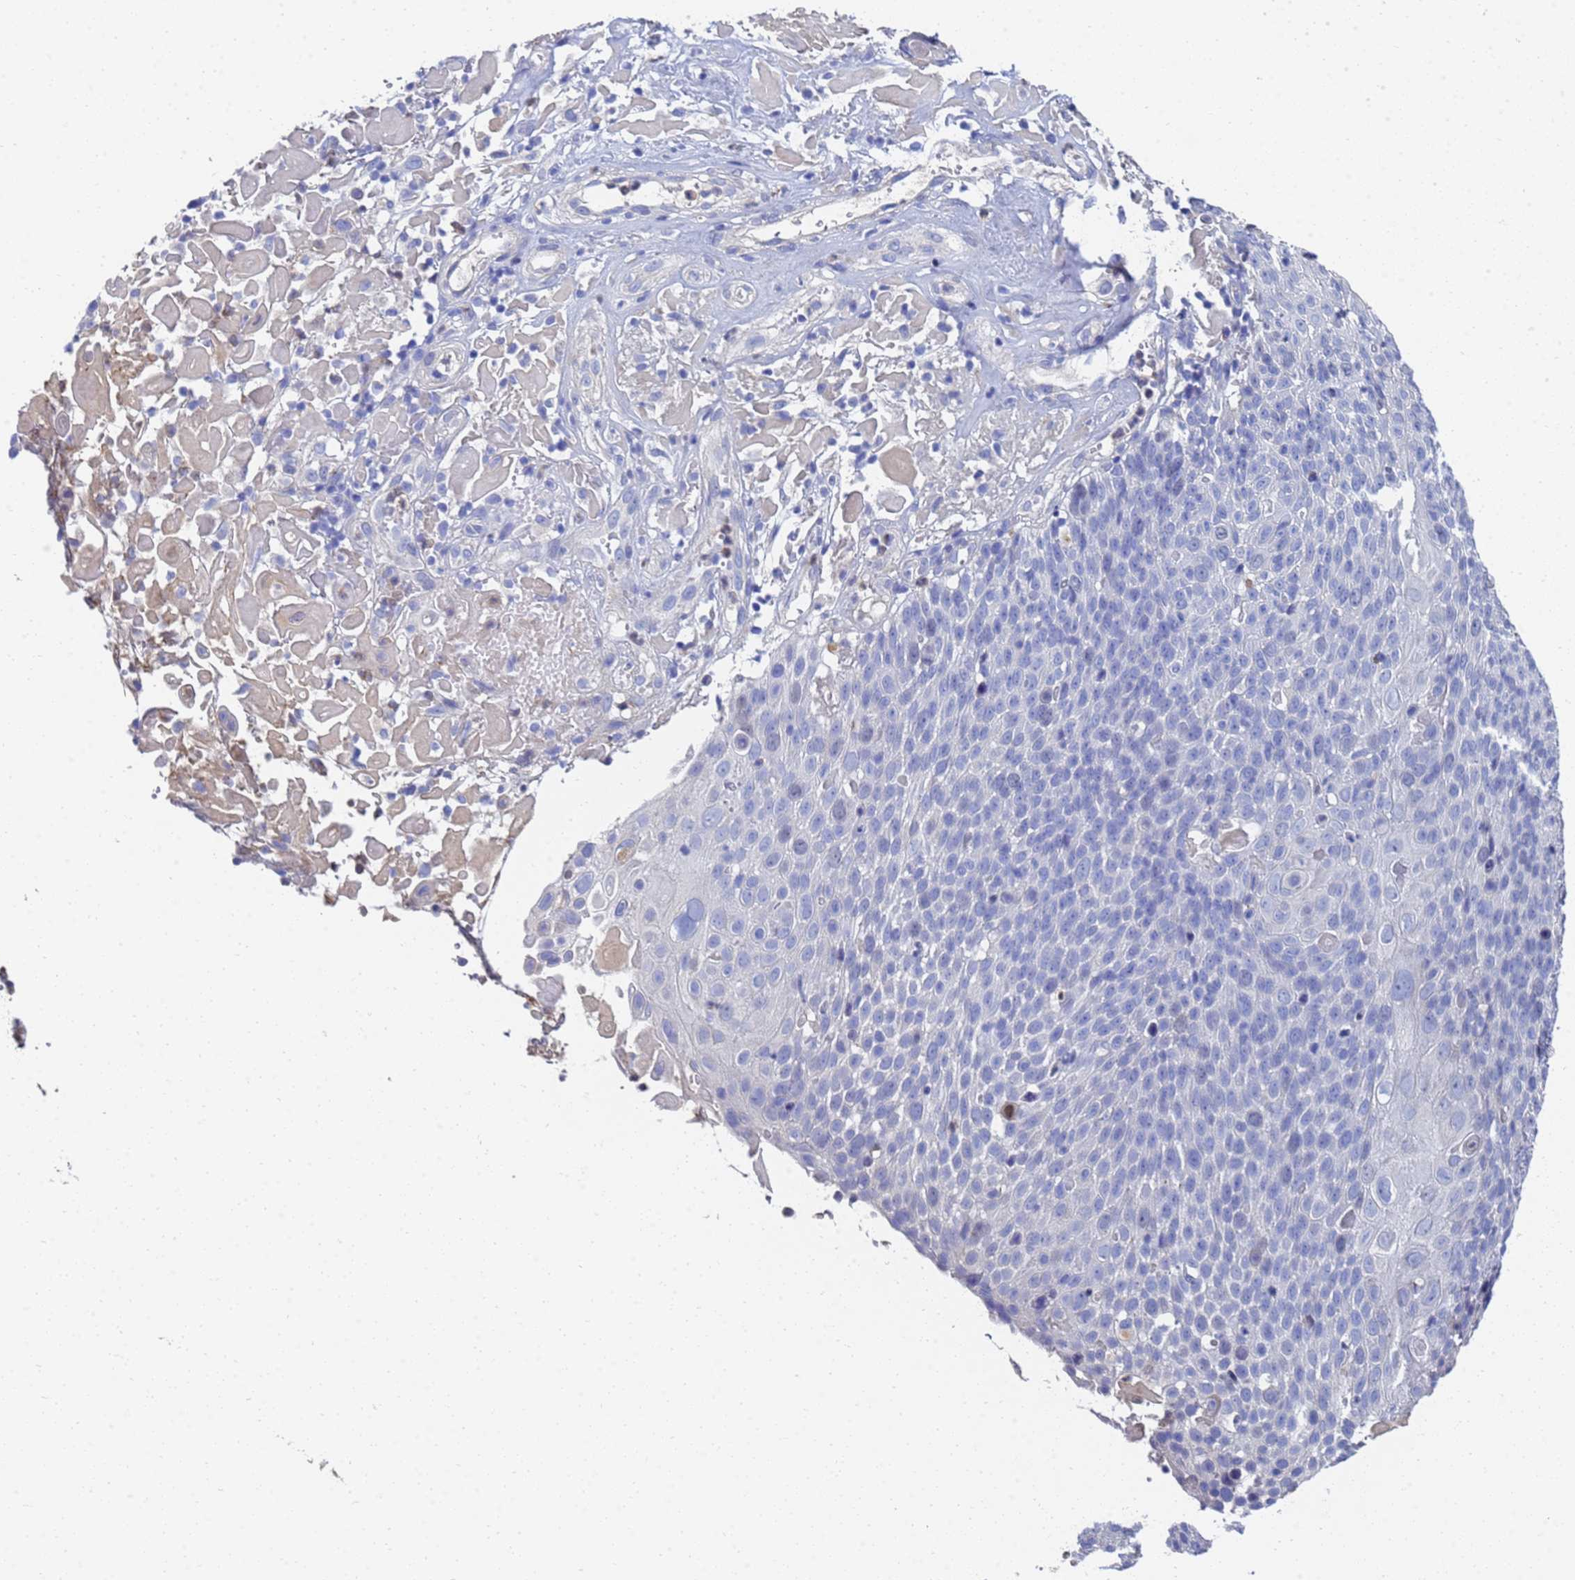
{"staining": {"intensity": "negative", "quantity": "none", "location": "none"}, "tissue": "cervical cancer", "cell_type": "Tumor cells", "image_type": "cancer", "snomed": [{"axis": "morphology", "description": "Squamous cell carcinoma, NOS"}, {"axis": "topography", "description": "Cervix"}], "caption": "The photomicrograph reveals no significant expression in tumor cells of cervical cancer.", "gene": "LBX2", "patient": {"sex": "female", "age": 74}}